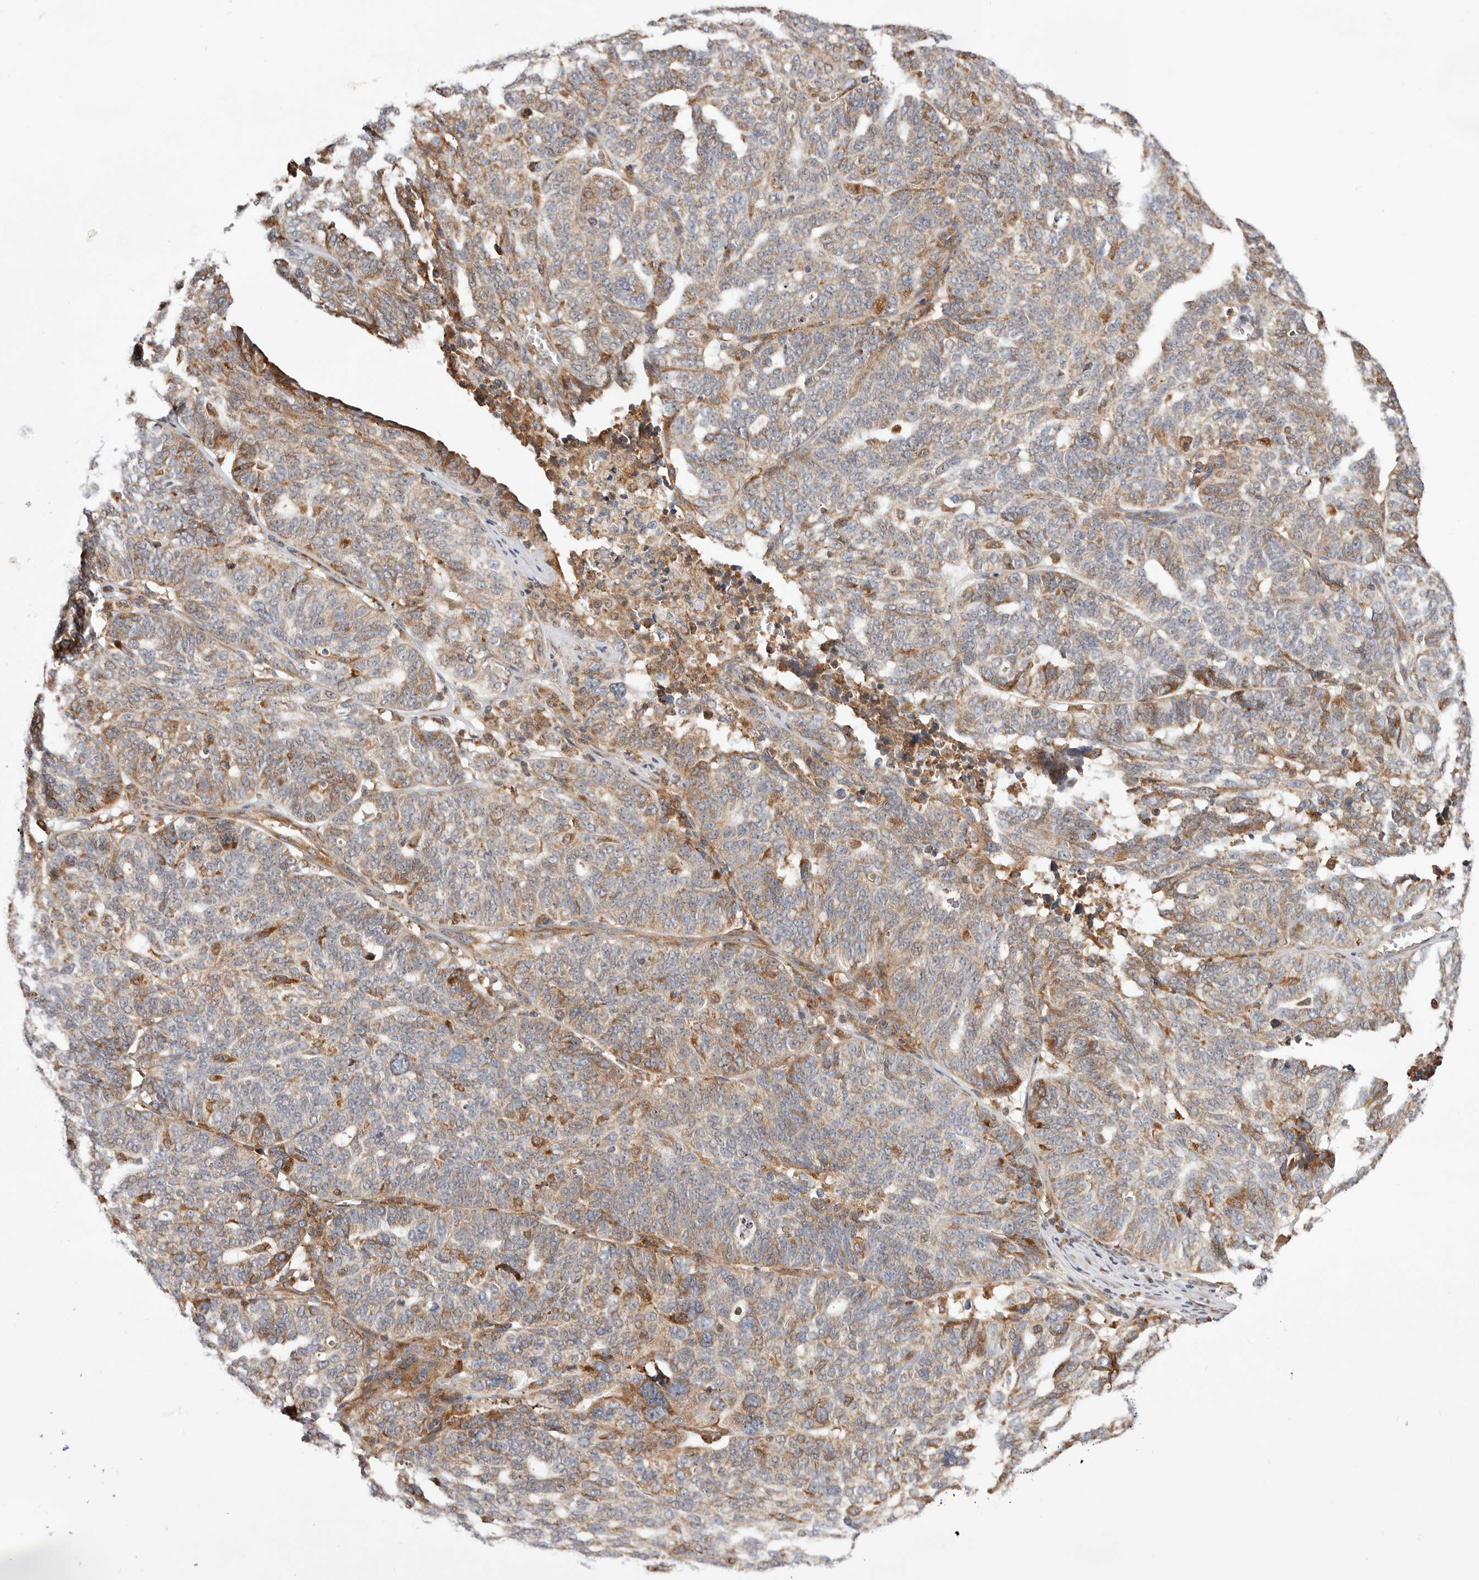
{"staining": {"intensity": "moderate", "quantity": "25%-75%", "location": "cytoplasmic/membranous"}, "tissue": "ovarian cancer", "cell_type": "Tumor cells", "image_type": "cancer", "snomed": [{"axis": "morphology", "description": "Cystadenocarcinoma, serous, NOS"}, {"axis": "topography", "description": "Ovary"}], "caption": "High-power microscopy captured an immunohistochemistry (IHC) photomicrograph of ovarian cancer (serous cystadenocarcinoma), revealing moderate cytoplasmic/membranous staining in approximately 25%-75% of tumor cells. The protein is shown in brown color, while the nuclei are stained blue.", "gene": "RNF213", "patient": {"sex": "female", "age": 59}}